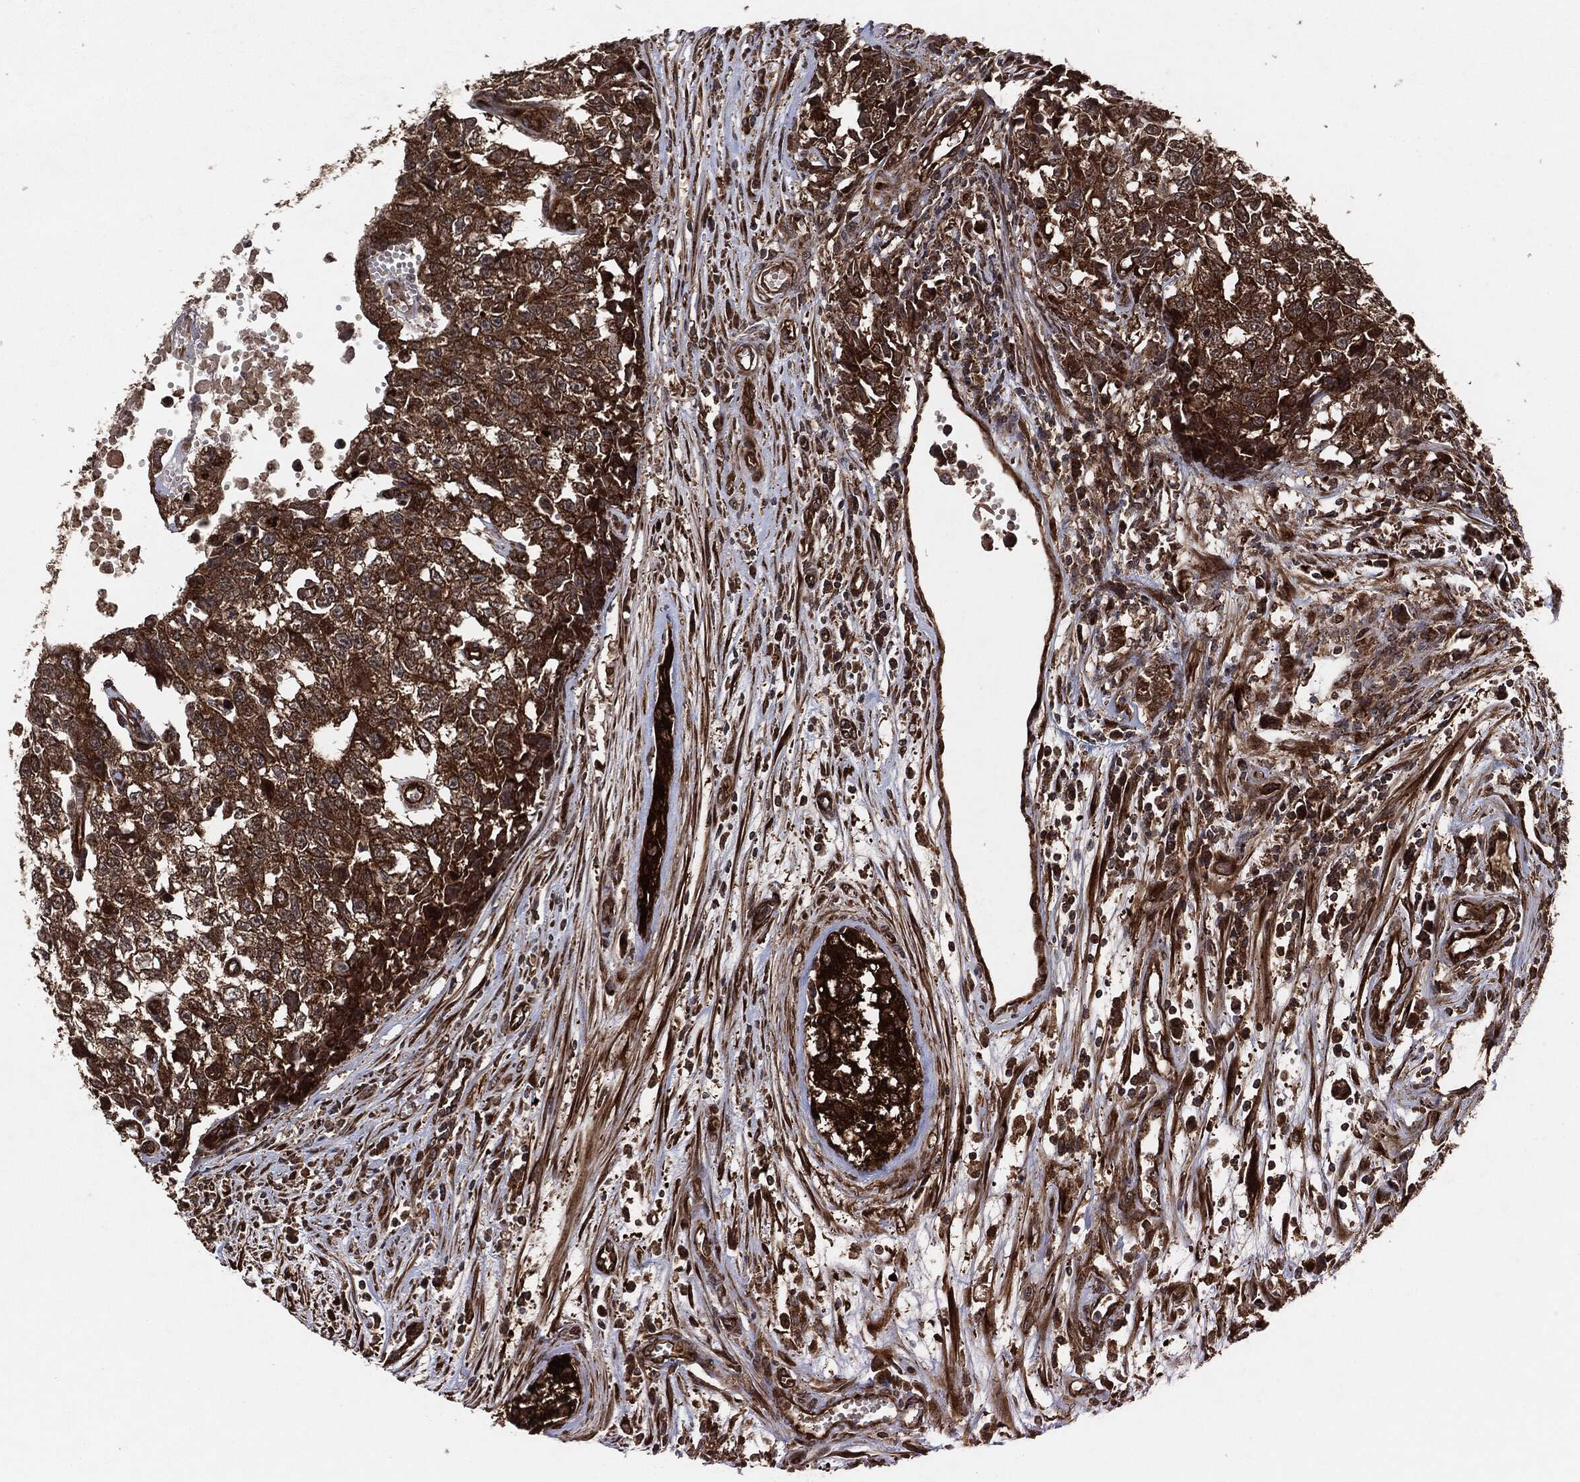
{"staining": {"intensity": "strong", "quantity": ">75%", "location": "cytoplasmic/membranous"}, "tissue": "testis cancer", "cell_type": "Tumor cells", "image_type": "cancer", "snomed": [{"axis": "morphology", "description": "Seminoma, NOS"}, {"axis": "morphology", "description": "Carcinoma, Embryonal, NOS"}, {"axis": "topography", "description": "Testis"}], "caption": "Protein expression analysis of human testis cancer reveals strong cytoplasmic/membranous positivity in approximately >75% of tumor cells.", "gene": "BCAR1", "patient": {"sex": "male", "age": 22}}